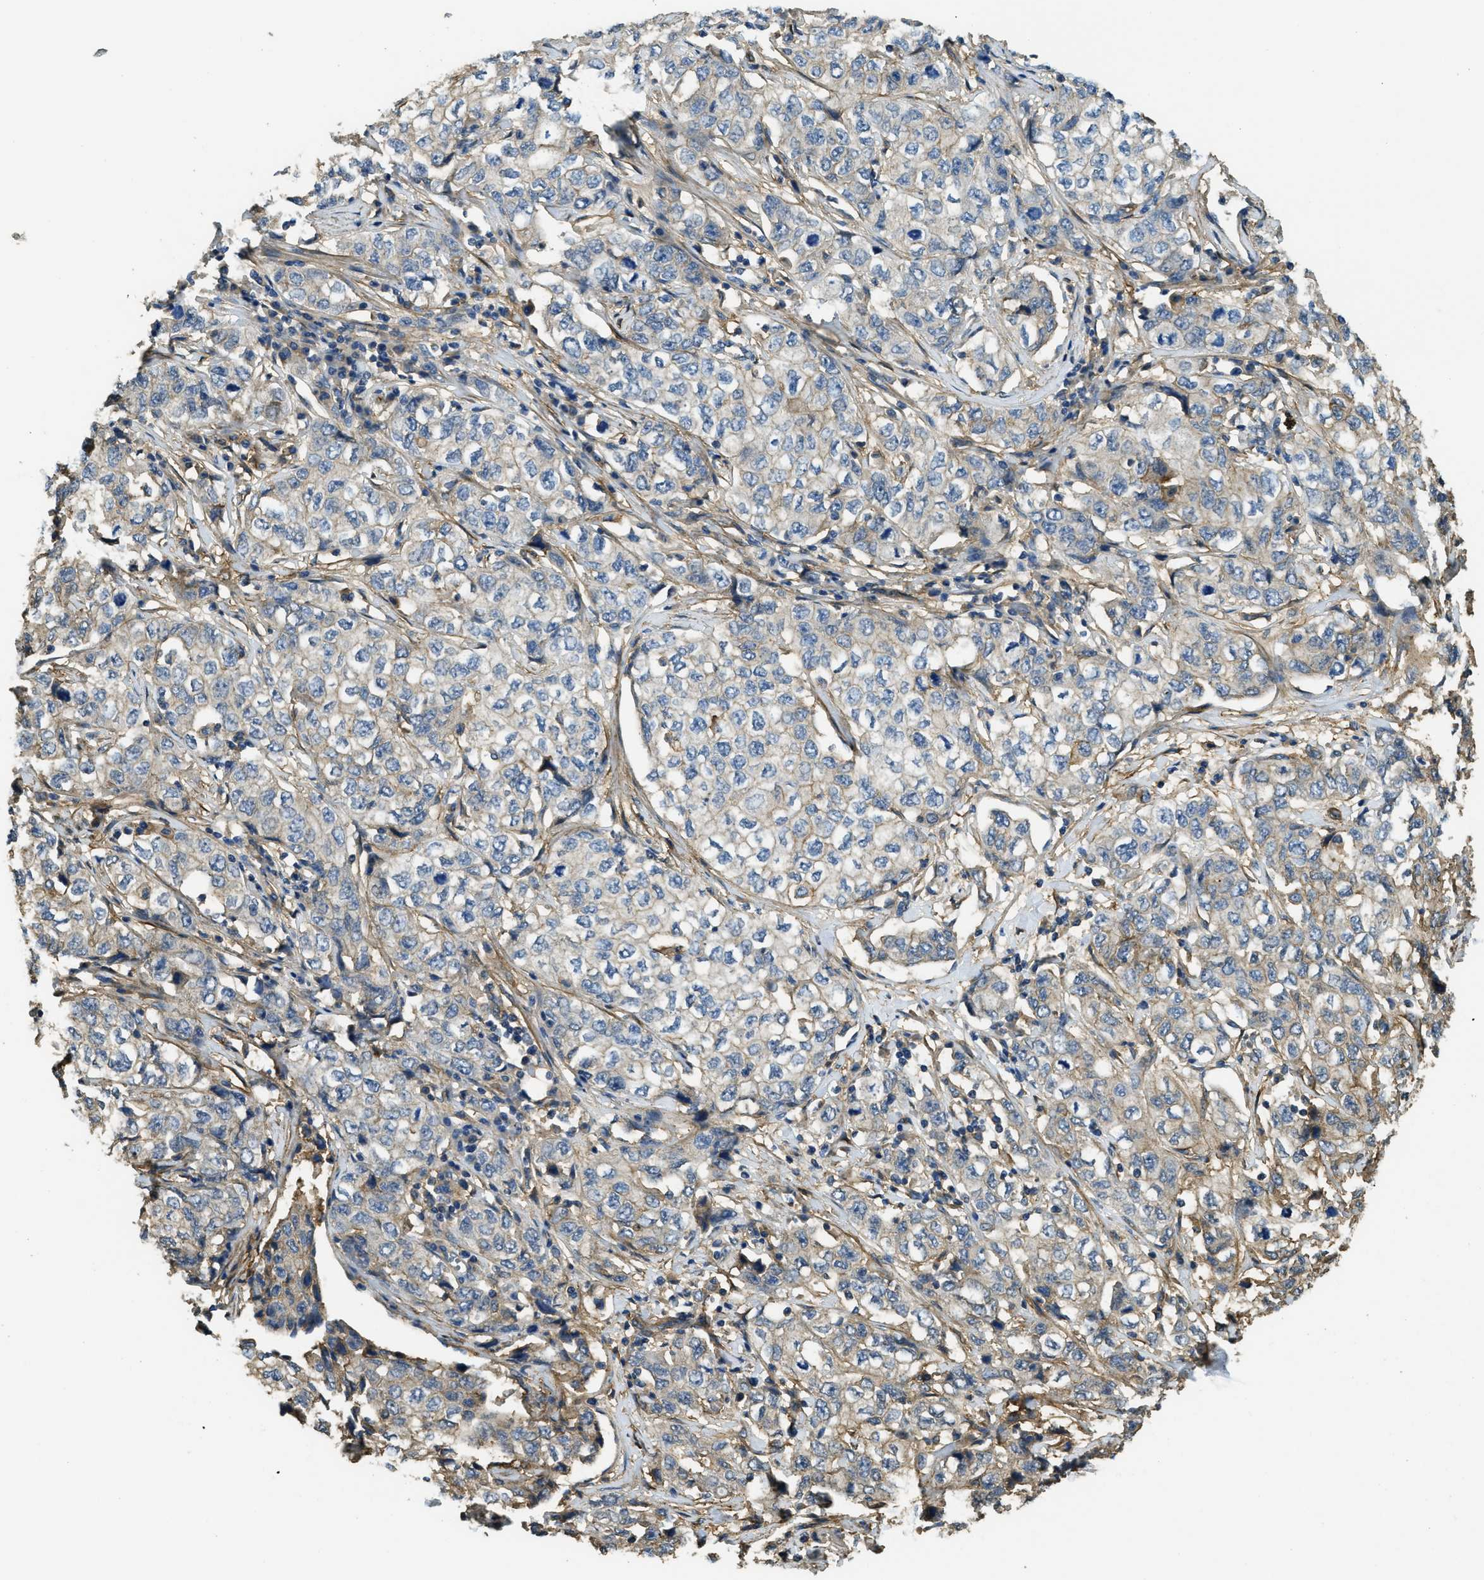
{"staining": {"intensity": "negative", "quantity": "none", "location": "none"}, "tissue": "stomach cancer", "cell_type": "Tumor cells", "image_type": "cancer", "snomed": [{"axis": "morphology", "description": "Adenocarcinoma, NOS"}, {"axis": "topography", "description": "Stomach"}], "caption": "Immunohistochemistry histopathology image of neoplastic tissue: human stomach adenocarcinoma stained with DAB (3,3'-diaminobenzidine) demonstrates no significant protein positivity in tumor cells.", "gene": "CD276", "patient": {"sex": "male", "age": 48}}